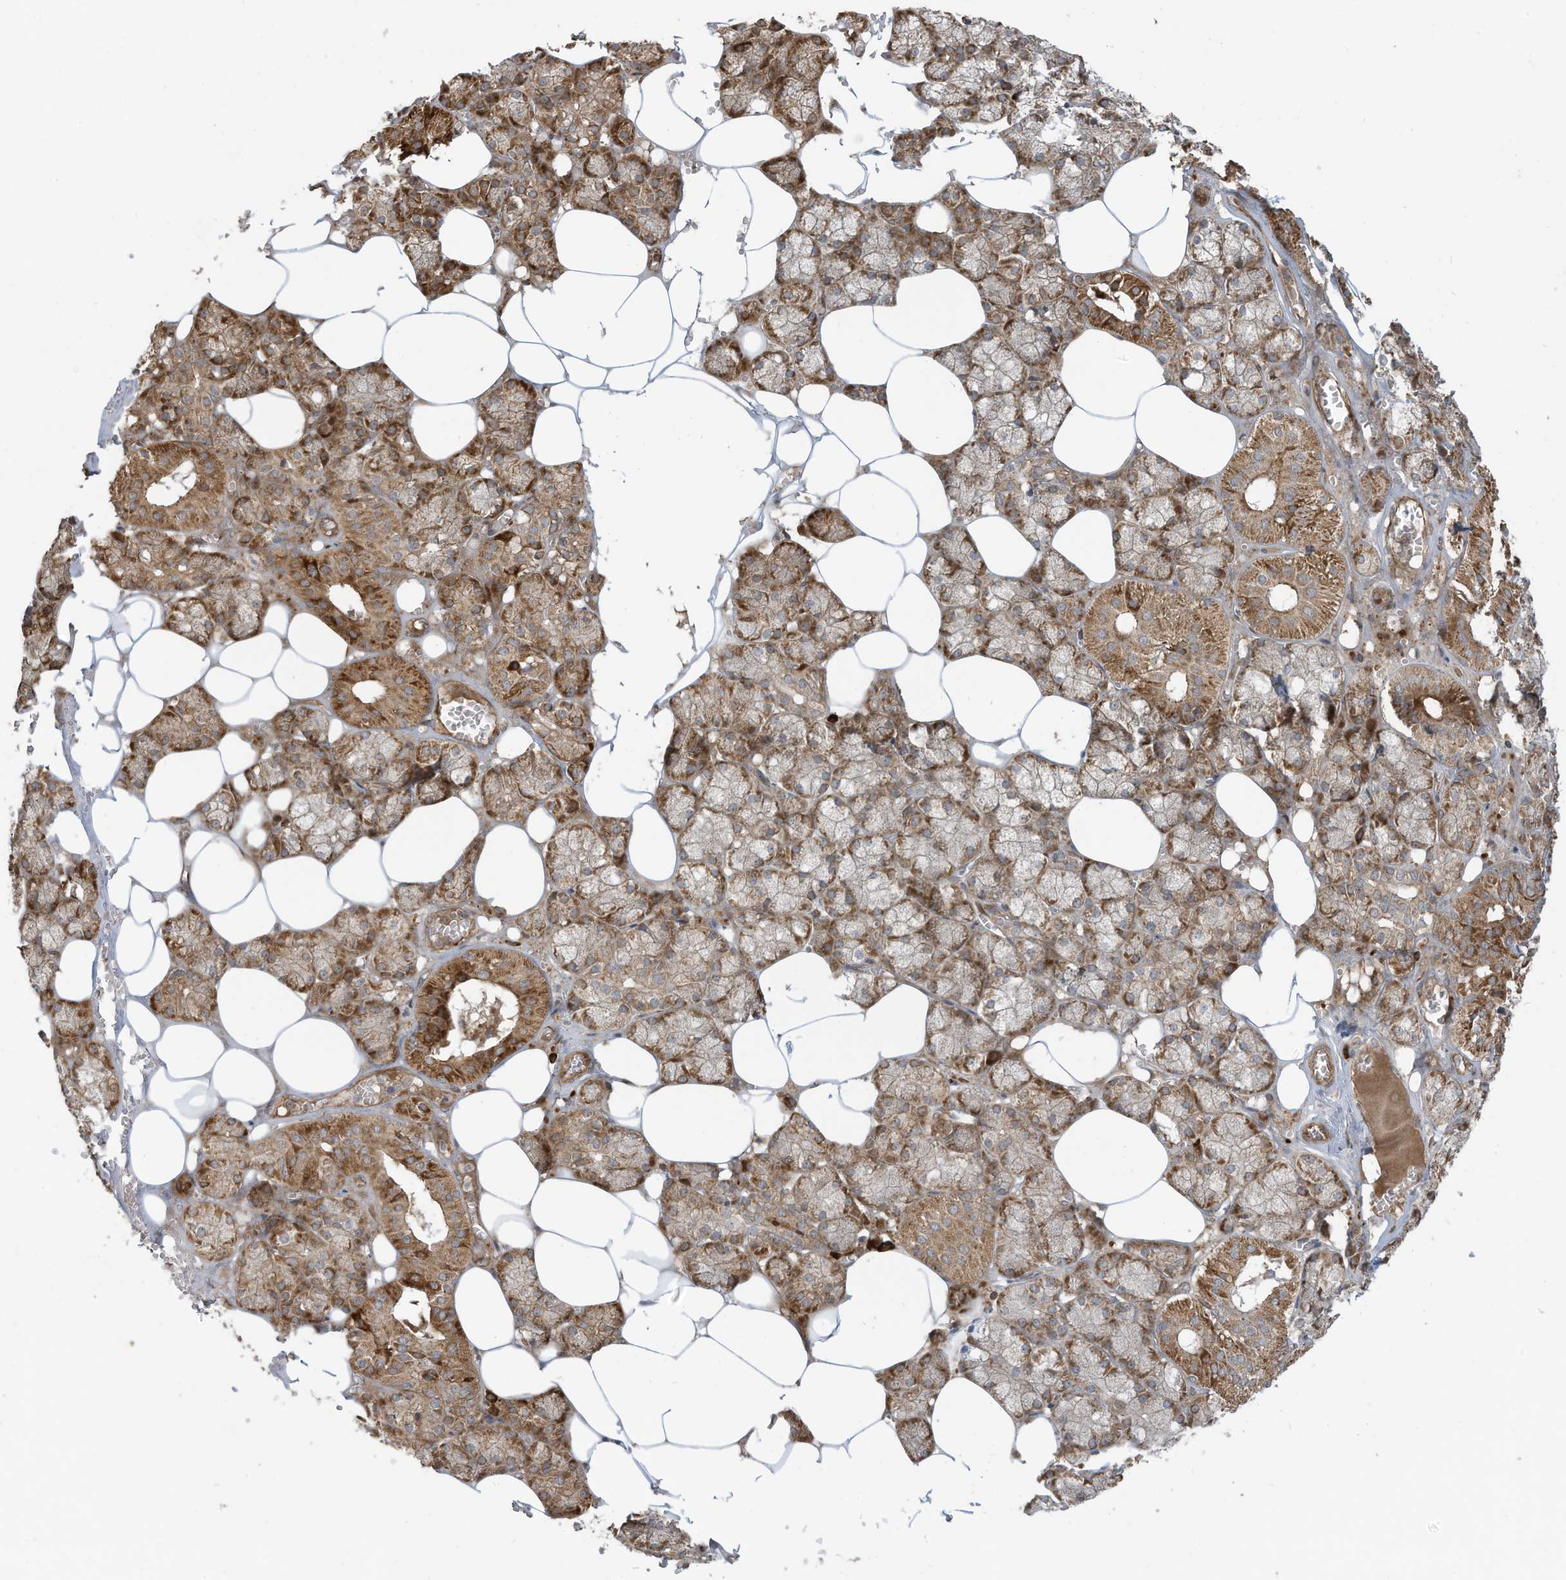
{"staining": {"intensity": "moderate", "quantity": ">75%", "location": "cytoplasmic/membranous"}, "tissue": "salivary gland", "cell_type": "Glandular cells", "image_type": "normal", "snomed": [{"axis": "morphology", "description": "Normal tissue, NOS"}, {"axis": "topography", "description": "Salivary gland"}], "caption": "High-magnification brightfield microscopy of benign salivary gland stained with DAB (3,3'-diaminobenzidine) (brown) and counterstained with hematoxylin (blue). glandular cells exhibit moderate cytoplasmic/membranous expression is appreciated in about>75% of cells. The staining was performed using DAB (3,3'-diaminobenzidine), with brown indicating positive protein expression. Nuclei are stained blue with hematoxylin.", "gene": "DDIT4", "patient": {"sex": "male", "age": 62}}